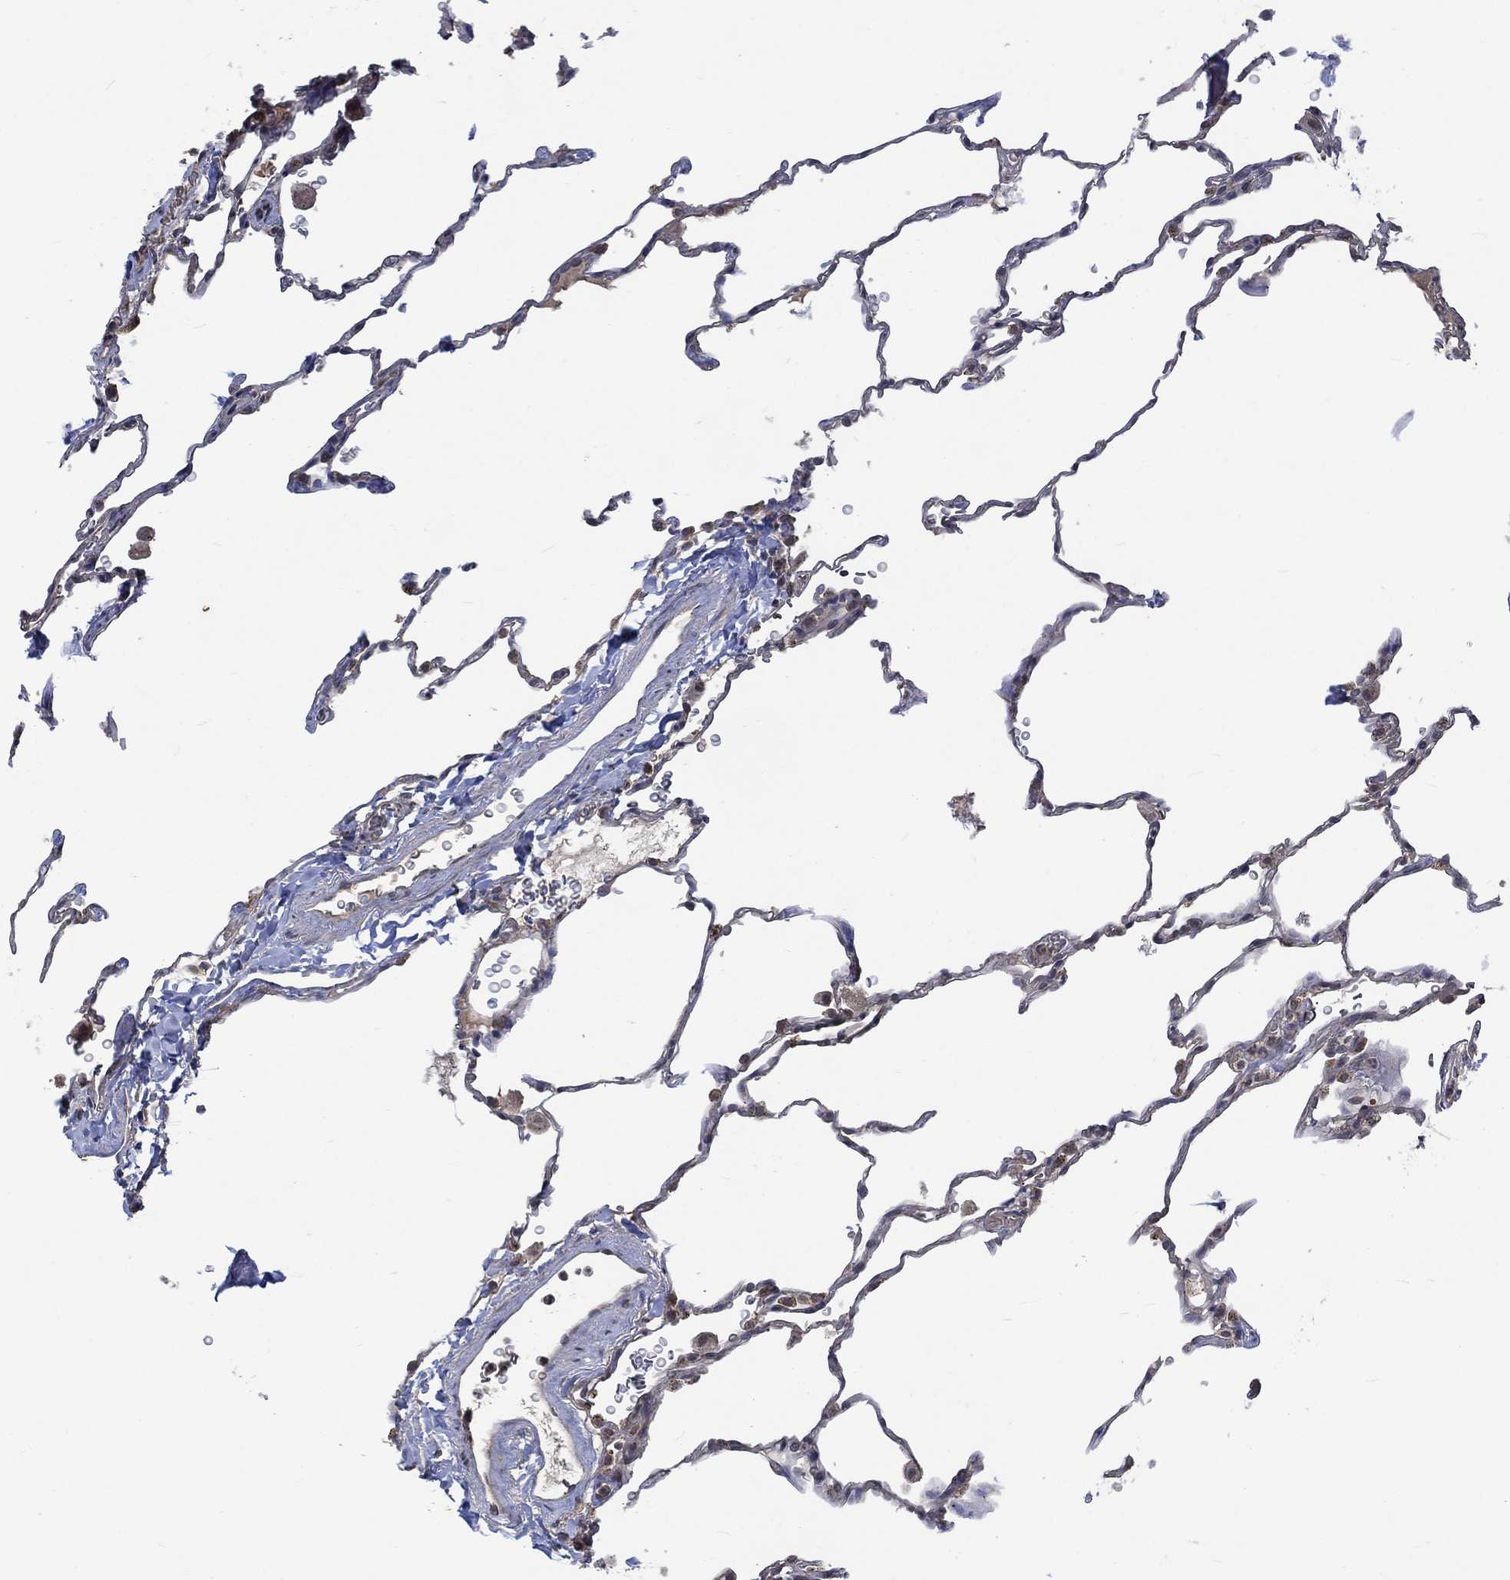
{"staining": {"intensity": "weak", "quantity": "<25%", "location": "cytoplasmic/membranous"}, "tissue": "lung", "cell_type": "Alveolar cells", "image_type": "normal", "snomed": [{"axis": "morphology", "description": "Normal tissue, NOS"}, {"axis": "morphology", "description": "Adenocarcinoma, metastatic, NOS"}, {"axis": "topography", "description": "Lung"}], "caption": "The immunohistochemistry micrograph has no significant positivity in alveolar cells of lung.", "gene": "GRIN2D", "patient": {"sex": "male", "age": 45}}